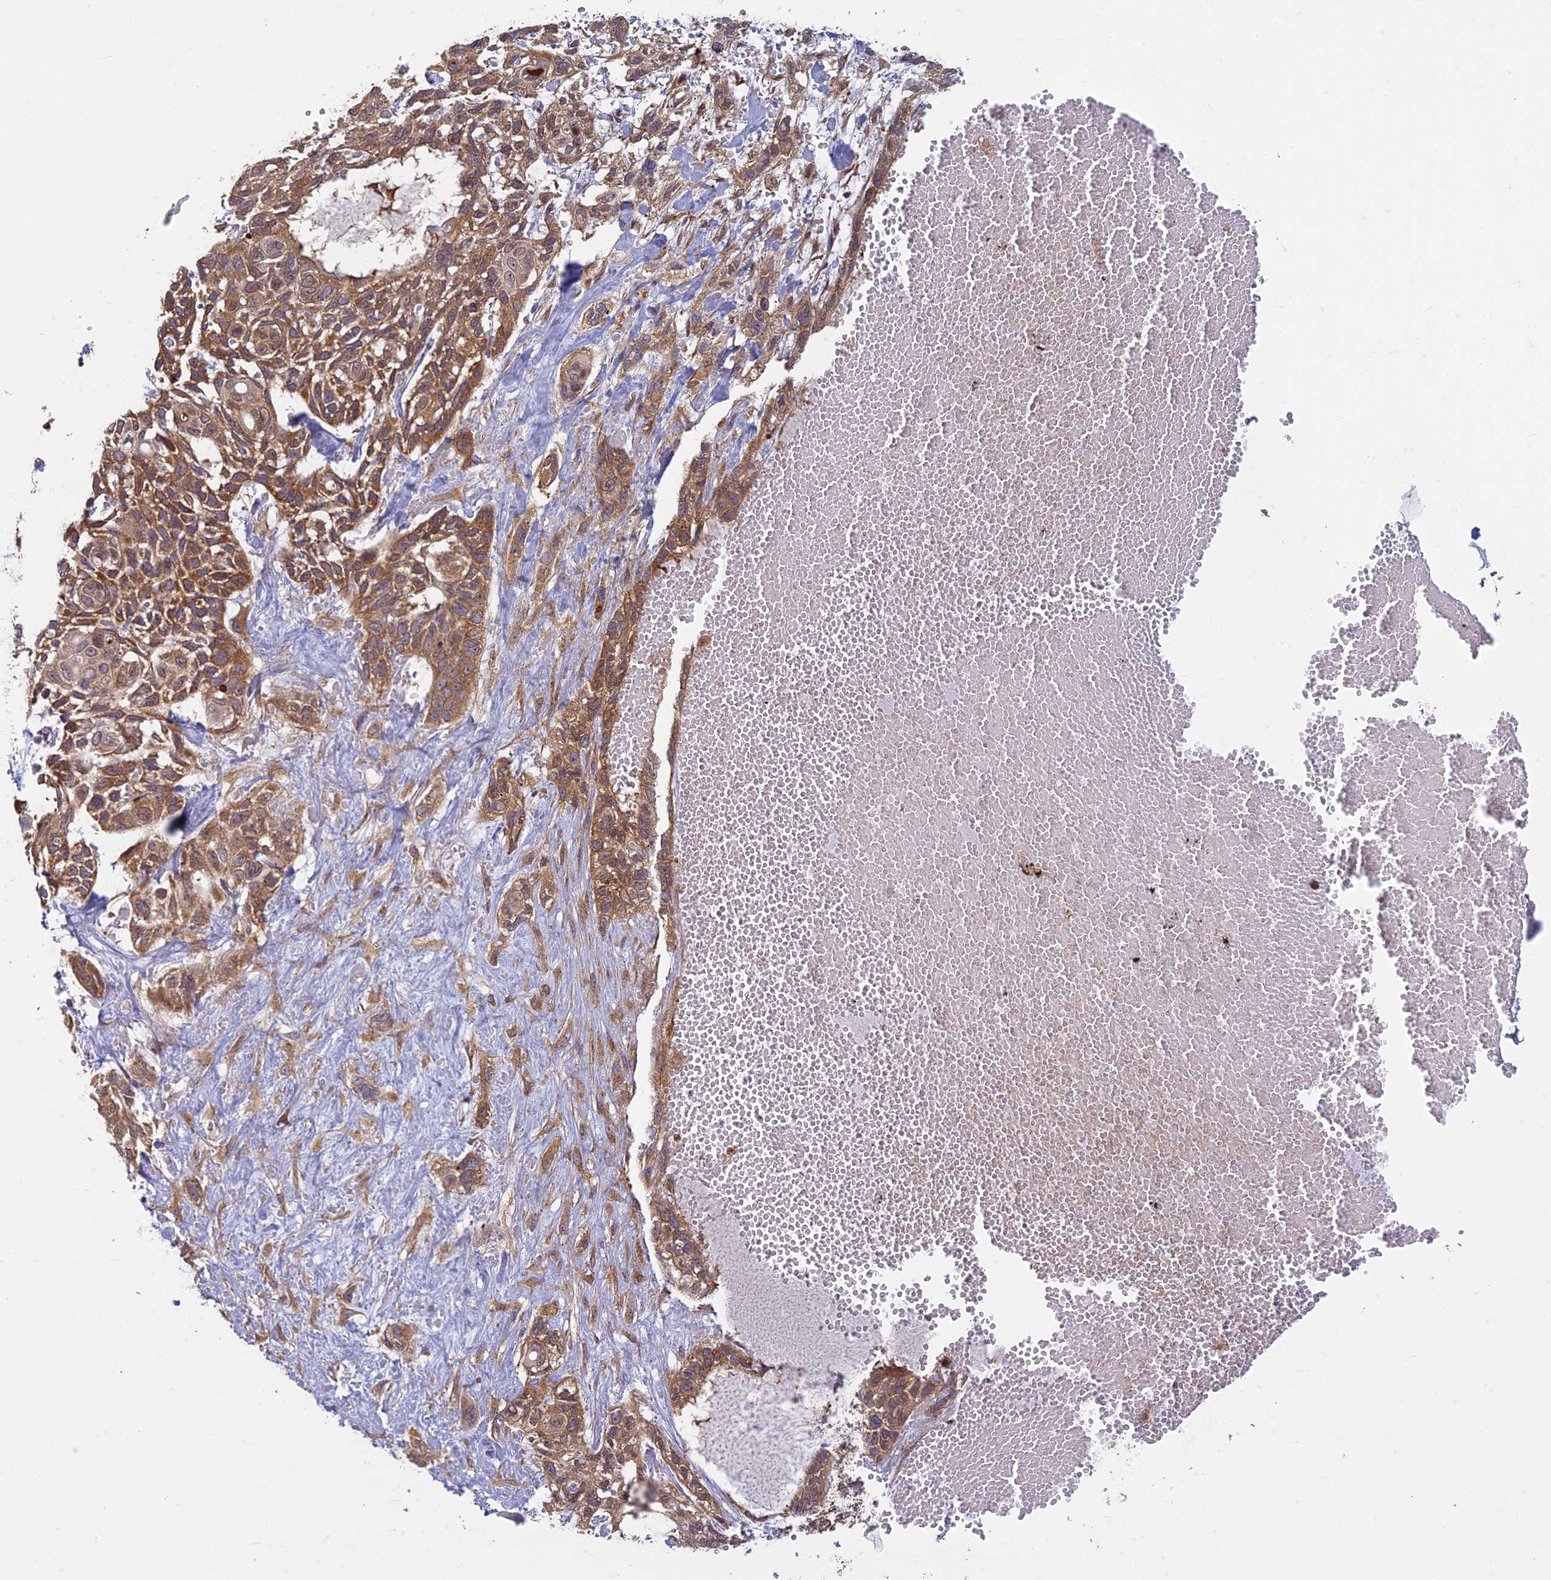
{"staining": {"intensity": "moderate", "quantity": ">75%", "location": "cytoplasmic/membranous"}, "tissue": "skin cancer", "cell_type": "Tumor cells", "image_type": "cancer", "snomed": [{"axis": "morphology", "description": "Basal cell carcinoma"}, {"axis": "topography", "description": "Skin"}], "caption": "Moderate cytoplasmic/membranous positivity for a protein is seen in approximately >75% of tumor cells of basal cell carcinoma (skin) using immunohistochemistry.", "gene": "TCF25", "patient": {"sex": "male", "age": 88}}